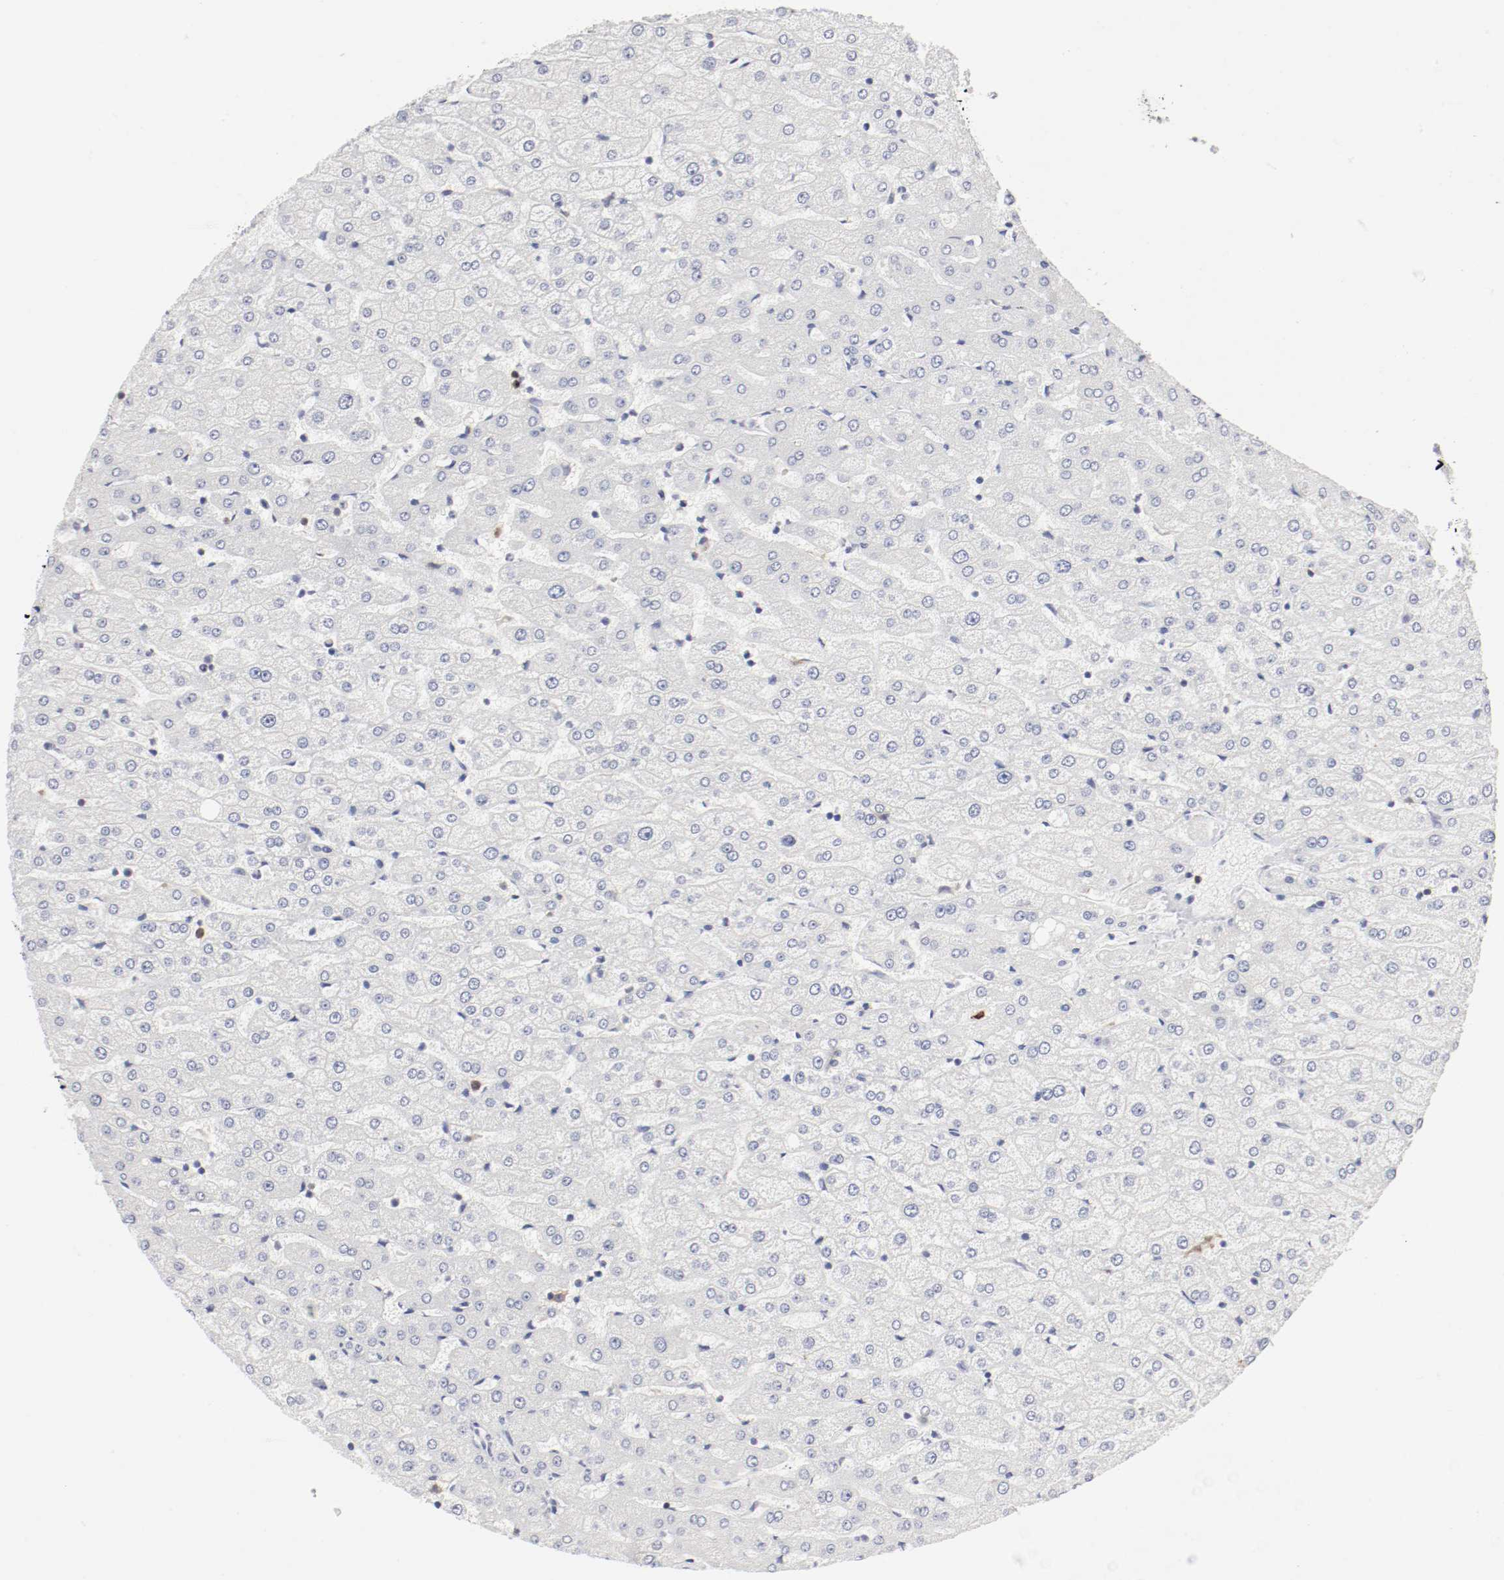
{"staining": {"intensity": "negative", "quantity": "none", "location": "none"}, "tissue": "liver", "cell_type": "Cholangiocytes", "image_type": "normal", "snomed": [{"axis": "morphology", "description": "Normal tissue, NOS"}, {"axis": "morphology", "description": "Fibrosis, NOS"}, {"axis": "topography", "description": "Liver"}], "caption": "Photomicrograph shows no protein expression in cholangiocytes of benign liver.", "gene": "ITGAX", "patient": {"sex": "female", "age": 29}}